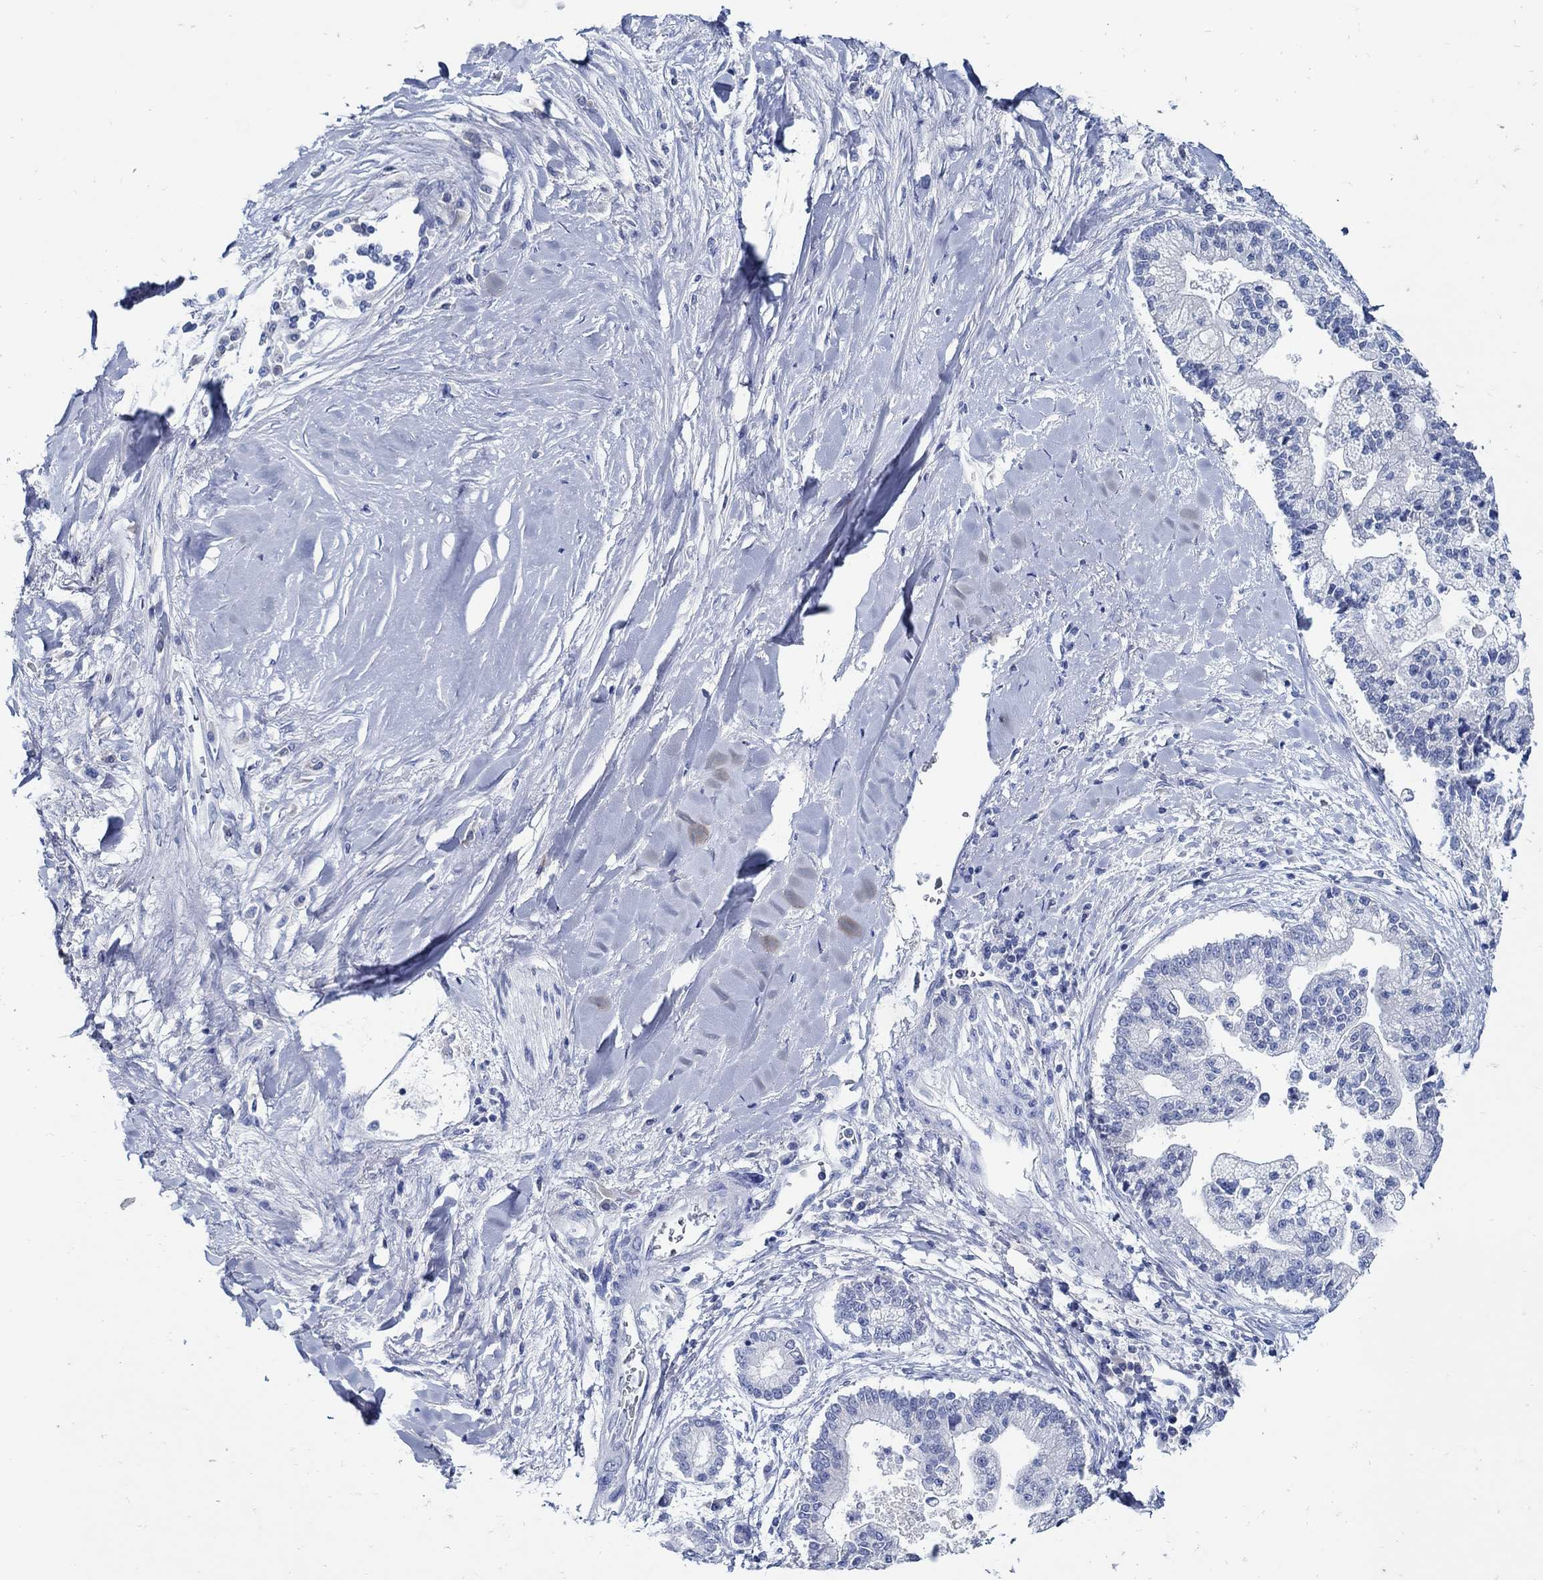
{"staining": {"intensity": "negative", "quantity": "none", "location": "none"}, "tissue": "liver cancer", "cell_type": "Tumor cells", "image_type": "cancer", "snomed": [{"axis": "morphology", "description": "Cholangiocarcinoma"}, {"axis": "topography", "description": "Liver"}], "caption": "Cholangiocarcinoma (liver) was stained to show a protein in brown. There is no significant positivity in tumor cells. (DAB immunohistochemistry (IHC), high magnification).", "gene": "PAX9", "patient": {"sex": "male", "age": 50}}